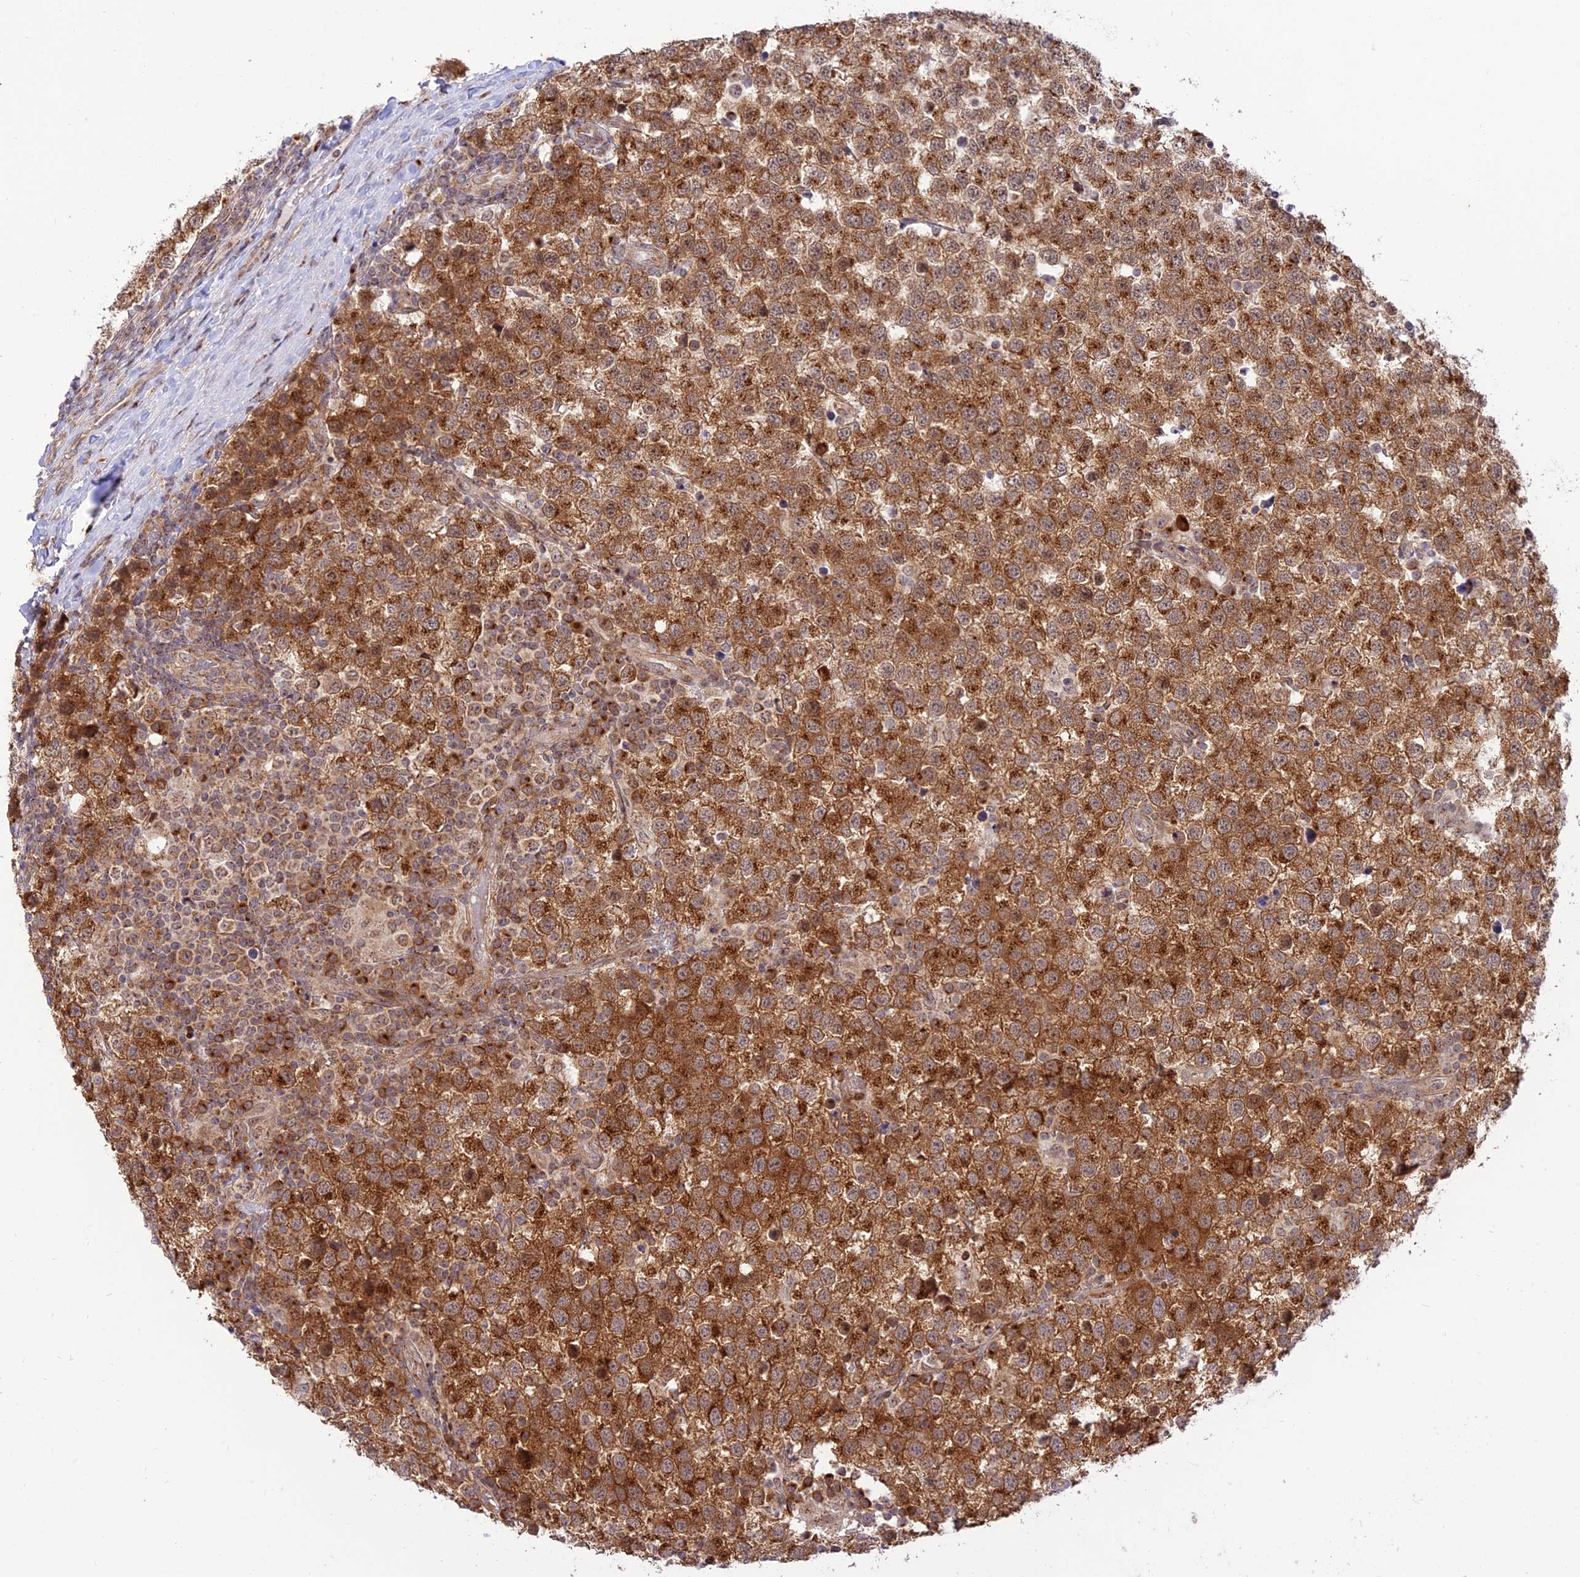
{"staining": {"intensity": "strong", "quantity": ">75%", "location": "cytoplasmic/membranous"}, "tissue": "testis cancer", "cell_type": "Tumor cells", "image_type": "cancer", "snomed": [{"axis": "morphology", "description": "Seminoma, NOS"}, {"axis": "topography", "description": "Testis"}], "caption": "Immunohistochemistry (IHC) histopathology image of human seminoma (testis) stained for a protein (brown), which demonstrates high levels of strong cytoplasmic/membranous expression in approximately >75% of tumor cells.", "gene": "GOLGA3", "patient": {"sex": "male", "age": 34}}